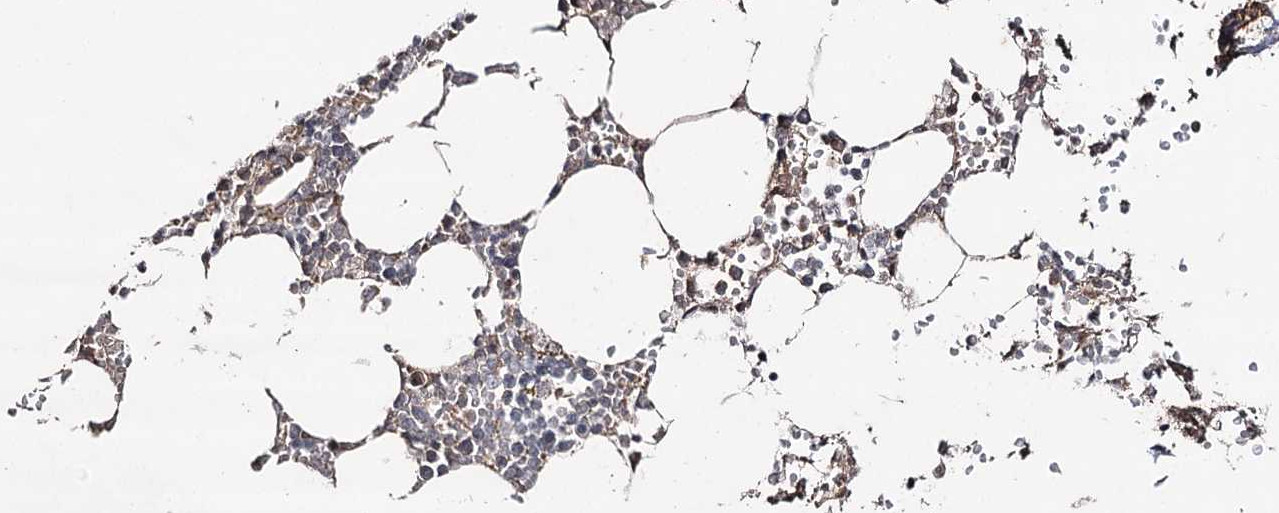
{"staining": {"intensity": "negative", "quantity": "none", "location": "none"}, "tissue": "bone marrow", "cell_type": "Hematopoietic cells", "image_type": "normal", "snomed": [{"axis": "morphology", "description": "Normal tissue, NOS"}, {"axis": "topography", "description": "Bone marrow"}], "caption": "High magnification brightfield microscopy of benign bone marrow stained with DAB (3,3'-diaminobenzidine) (brown) and counterstained with hematoxylin (blue): hematopoietic cells show no significant expression.", "gene": "SYNGR3", "patient": {"sex": "male", "age": 70}}